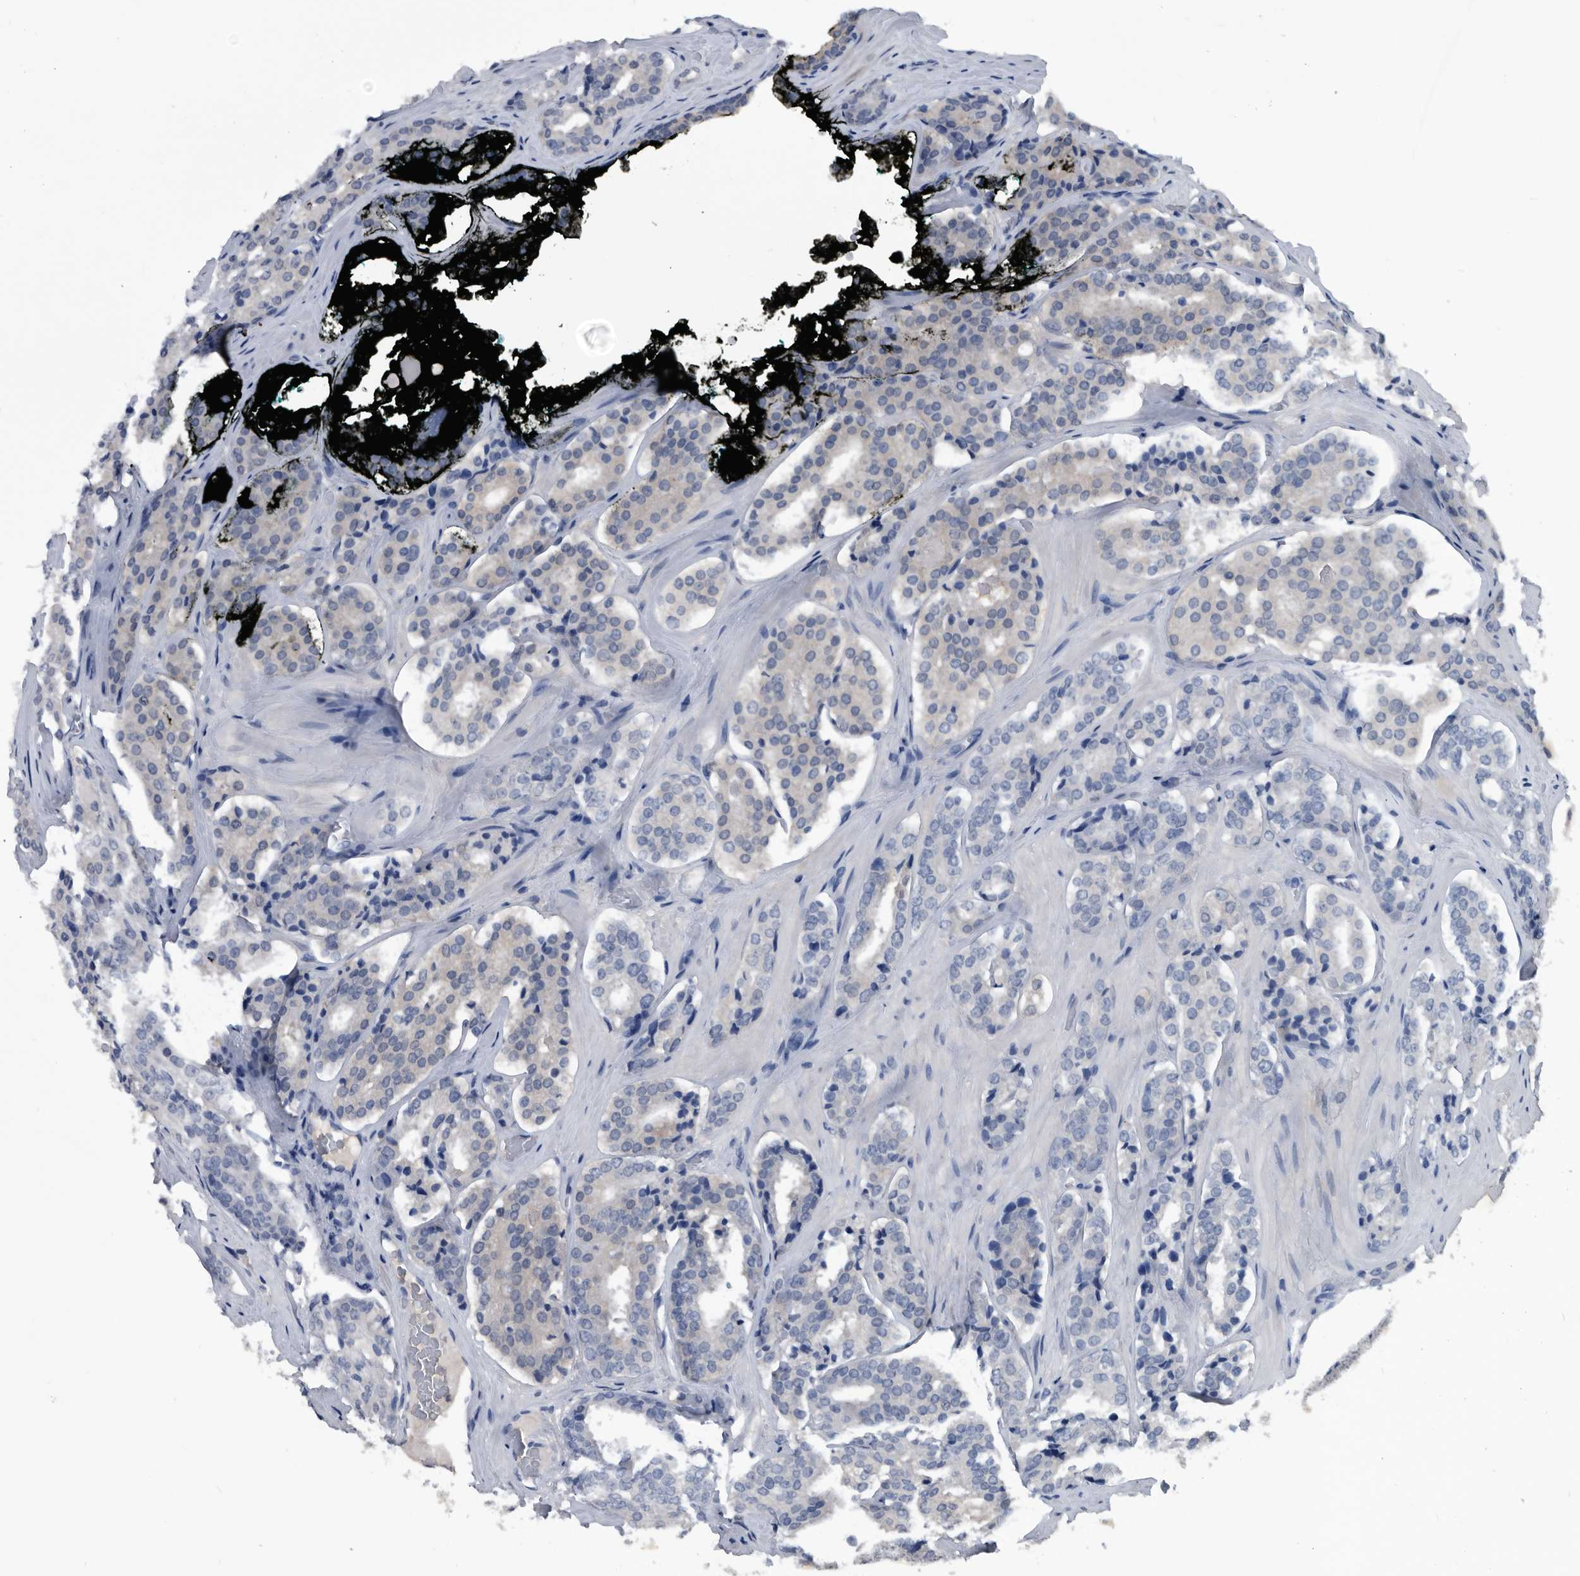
{"staining": {"intensity": "negative", "quantity": "none", "location": "none"}, "tissue": "prostate cancer", "cell_type": "Tumor cells", "image_type": "cancer", "snomed": [{"axis": "morphology", "description": "Adenocarcinoma, High grade"}, {"axis": "topography", "description": "Prostate"}], "caption": "DAB (3,3'-diaminobenzidine) immunohistochemical staining of human high-grade adenocarcinoma (prostate) shows no significant positivity in tumor cells.", "gene": "PDXK", "patient": {"sex": "male", "age": 60}}